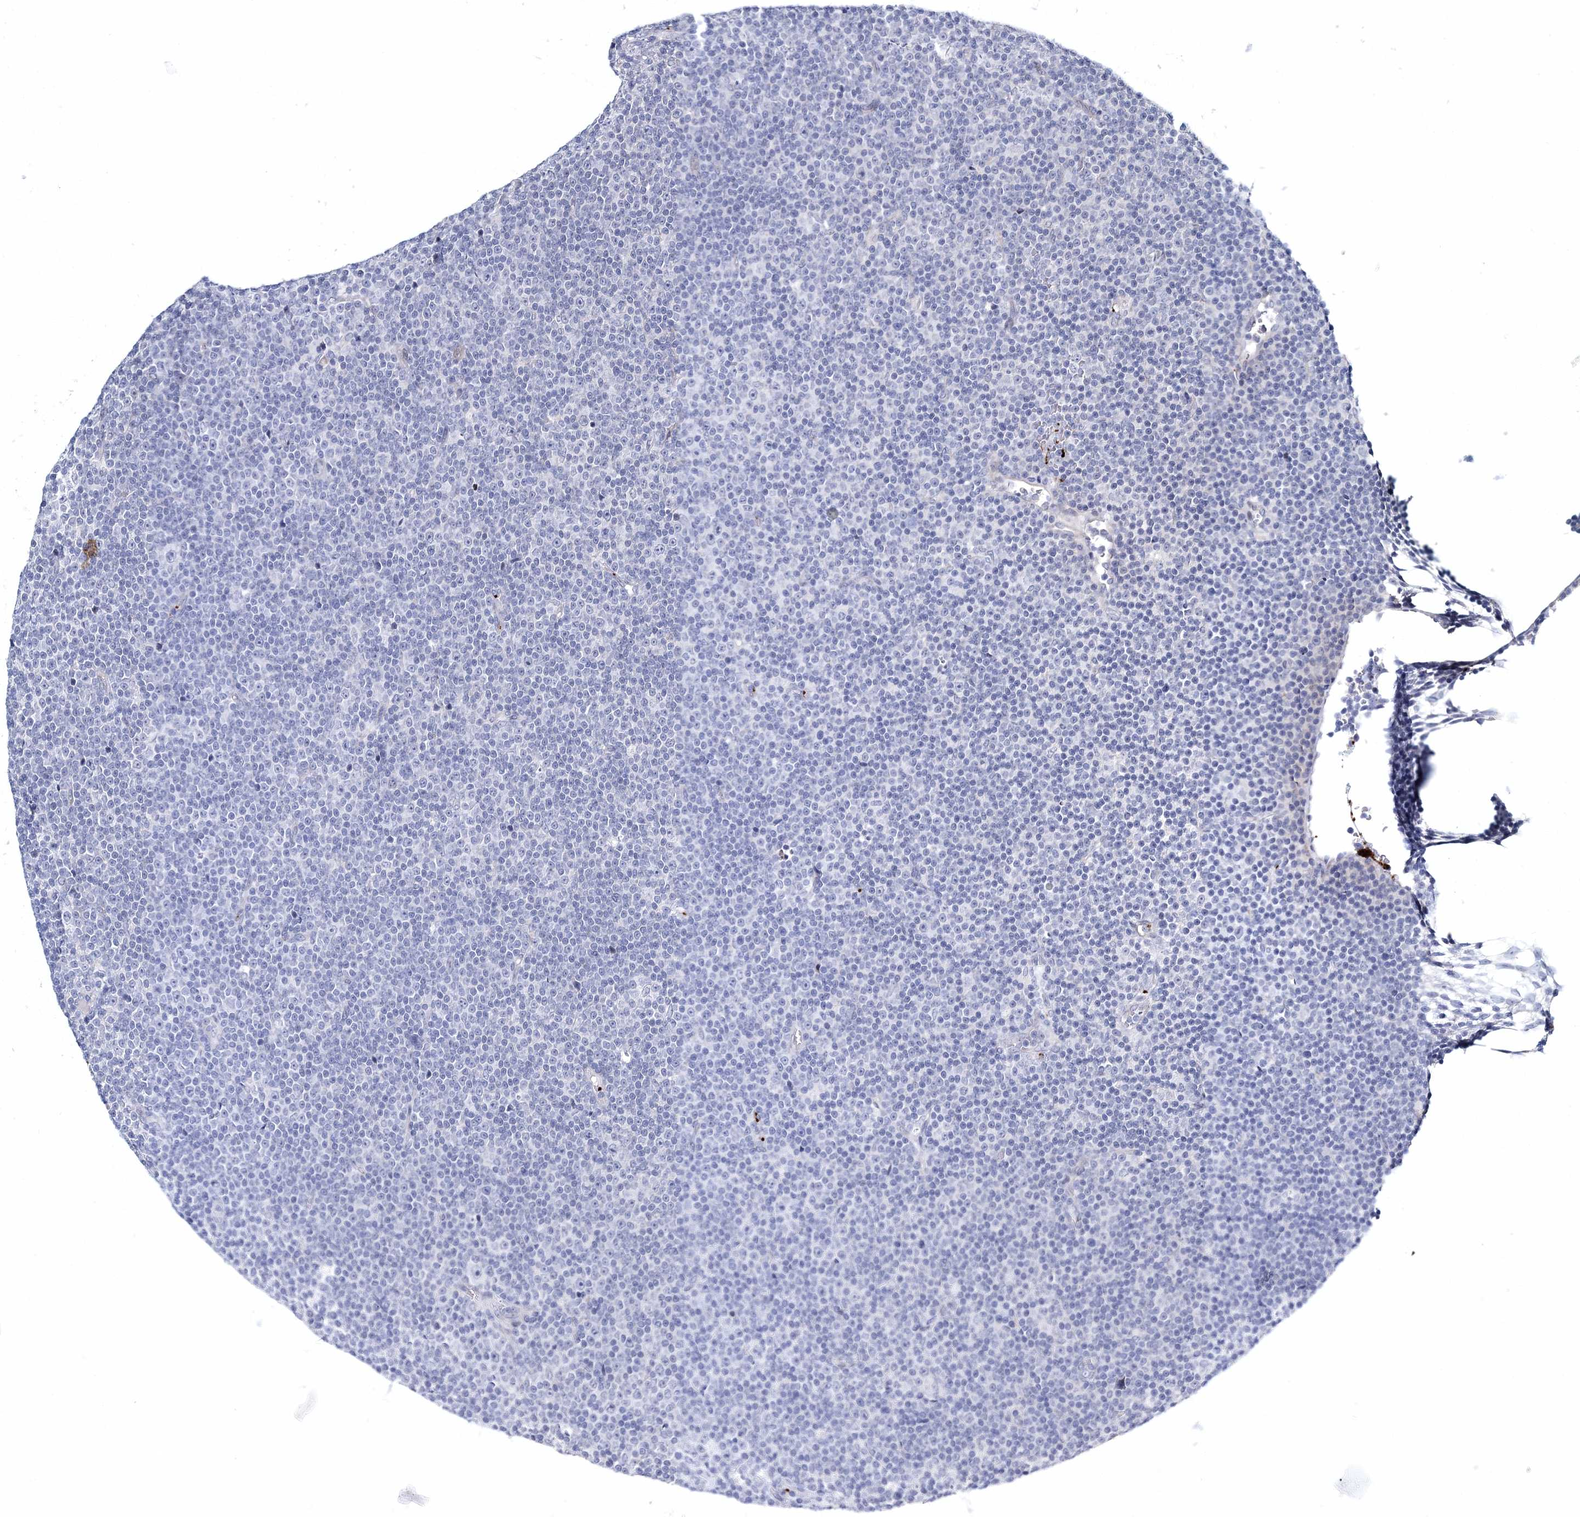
{"staining": {"intensity": "negative", "quantity": "none", "location": "none"}, "tissue": "lymphoma", "cell_type": "Tumor cells", "image_type": "cancer", "snomed": [{"axis": "morphology", "description": "Malignant lymphoma, non-Hodgkin's type, Low grade"}, {"axis": "topography", "description": "Lymph node"}], "caption": "Tumor cells are negative for brown protein staining in low-grade malignant lymphoma, non-Hodgkin's type. (Stains: DAB (3,3'-diaminobenzidine) immunohistochemistry (IHC) with hematoxylin counter stain, Microscopy: brightfield microscopy at high magnification).", "gene": "MYOZ2", "patient": {"sex": "female", "age": 67}}